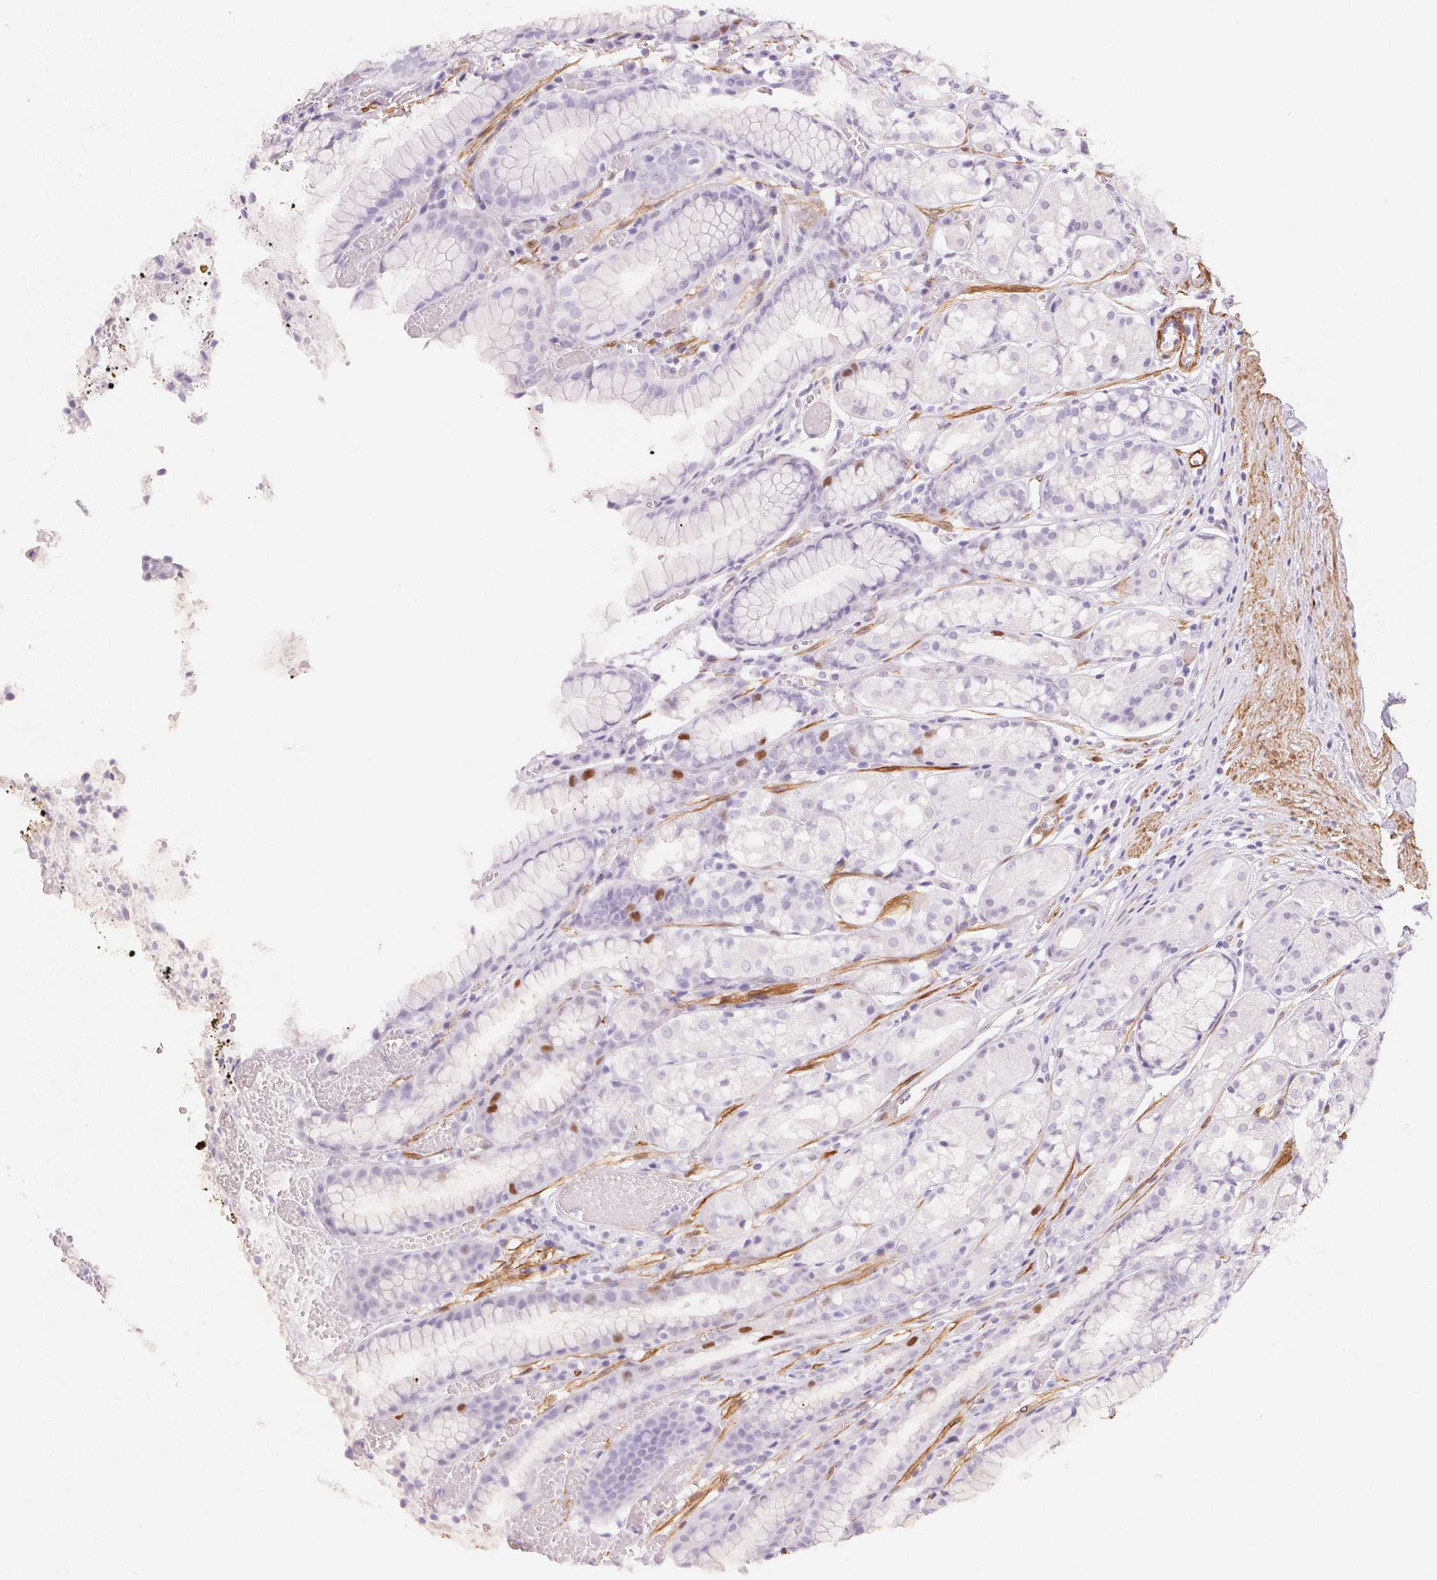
{"staining": {"intensity": "moderate", "quantity": "<25%", "location": "nuclear"}, "tissue": "stomach", "cell_type": "Glandular cells", "image_type": "normal", "snomed": [{"axis": "morphology", "description": "Normal tissue, NOS"}, {"axis": "topography", "description": "Smooth muscle"}, {"axis": "topography", "description": "Stomach"}], "caption": "Protein expression analysis of unremarkable stomach demonstrates moderate nuclear staining in about <25% of glandular cells. (Stains: DAB (3,3'-diaminobenzidine) in brown, nuclei in blue, Microscopy: brightfield microscopy at high magnification).", "gene": "SMTN", "patient": {"sex": "male", "age": 70}}